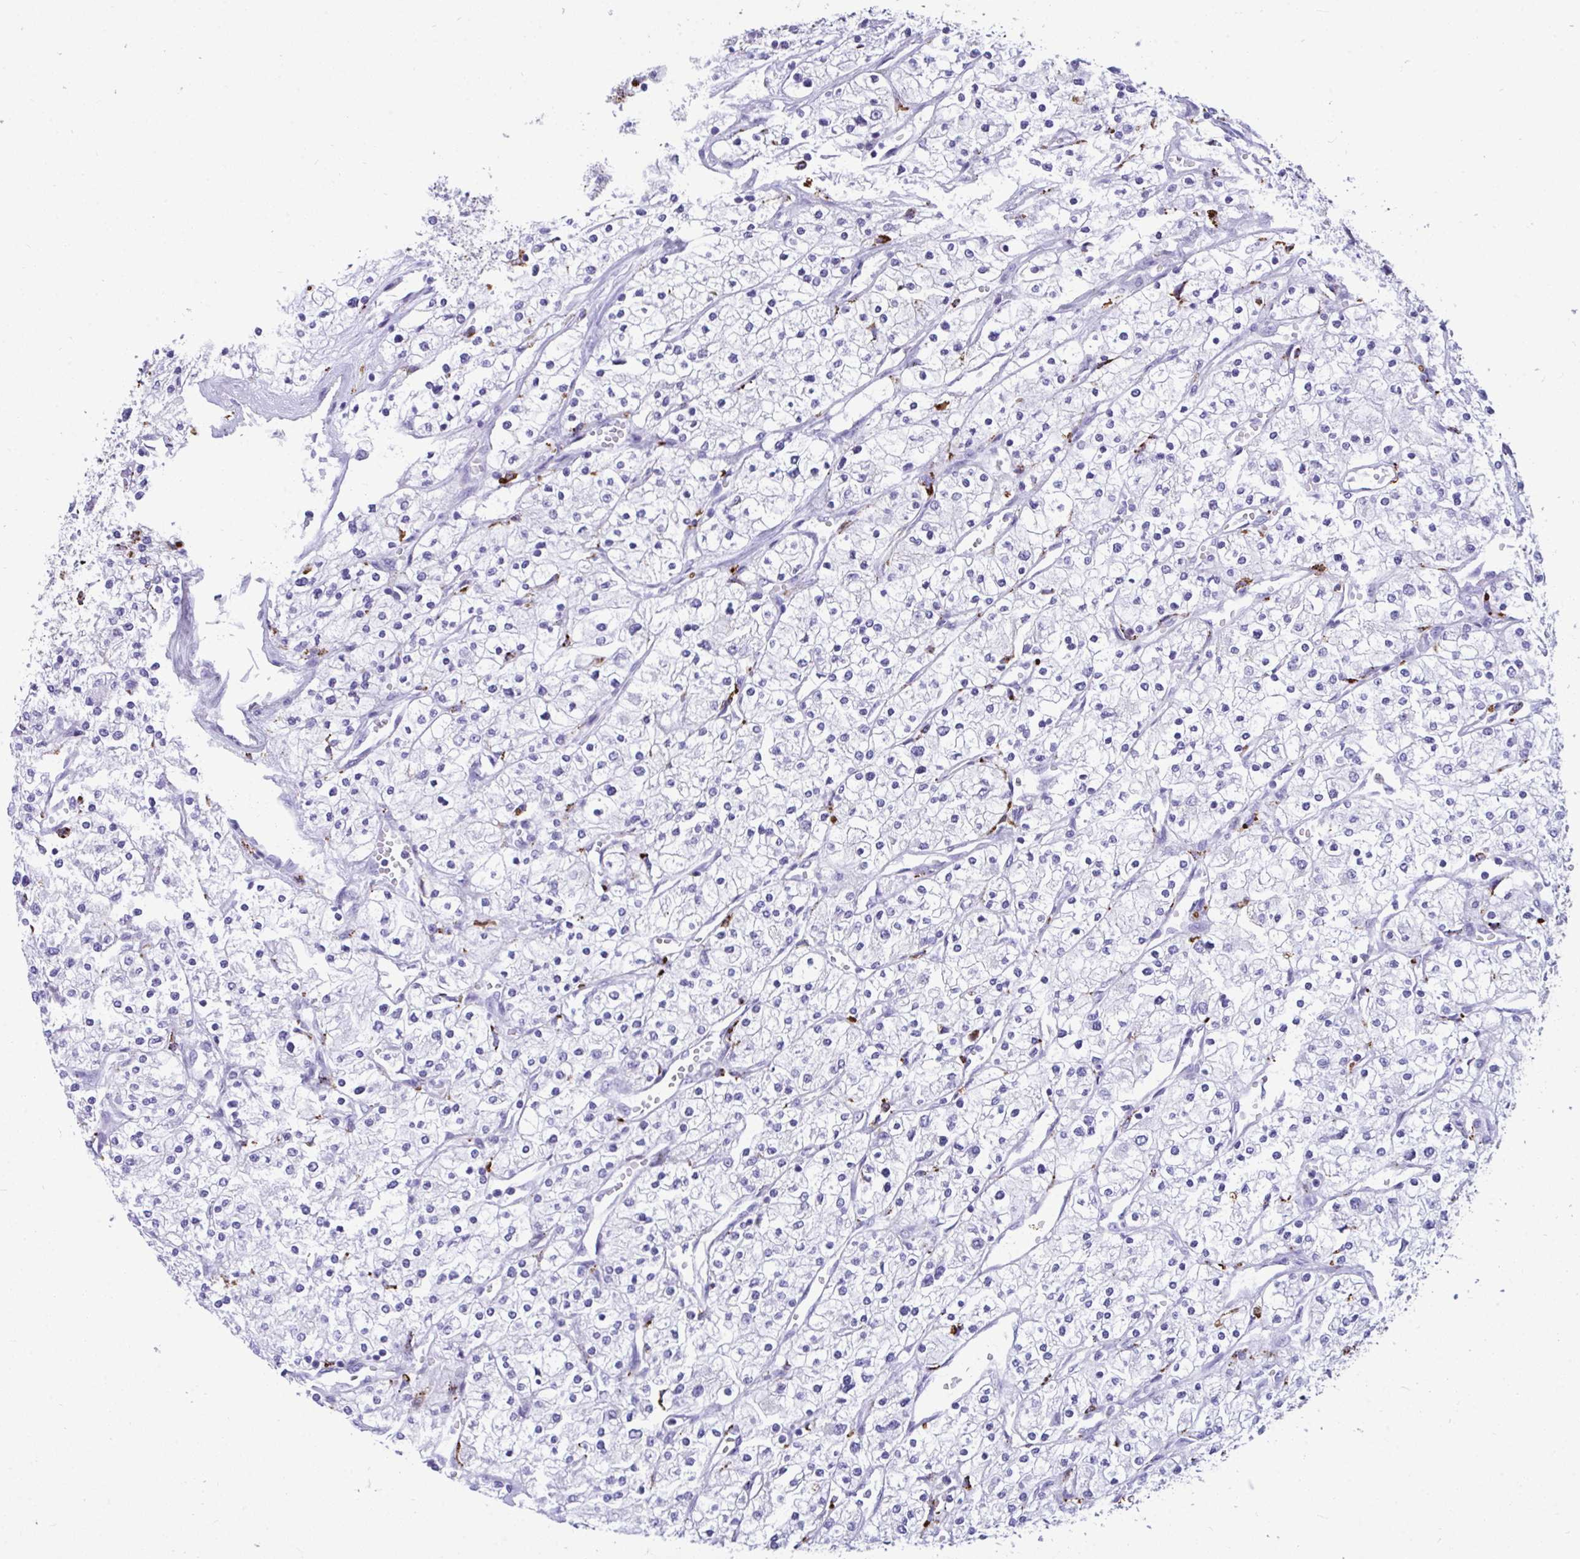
{"staining": {"intensity": "negative", "quantity": "none", "location": "none"}, "tissue": "renal cancer", "cell_type": "Tumor cells", "image_type": "cancer", "snomed": [{"axis": "morphology", "description": "Adenocarcinoma, NOS"}, {"axis": "topography", "description": "Kidney"}], "caption": "Immunohistochemistry (IHC) of human adenocarcinoma (renal) displays no staining in tumor cells. Nuclei are stained in blue.", "gene": "CPVL", "patient": {"sex": "male", "age": 80}}